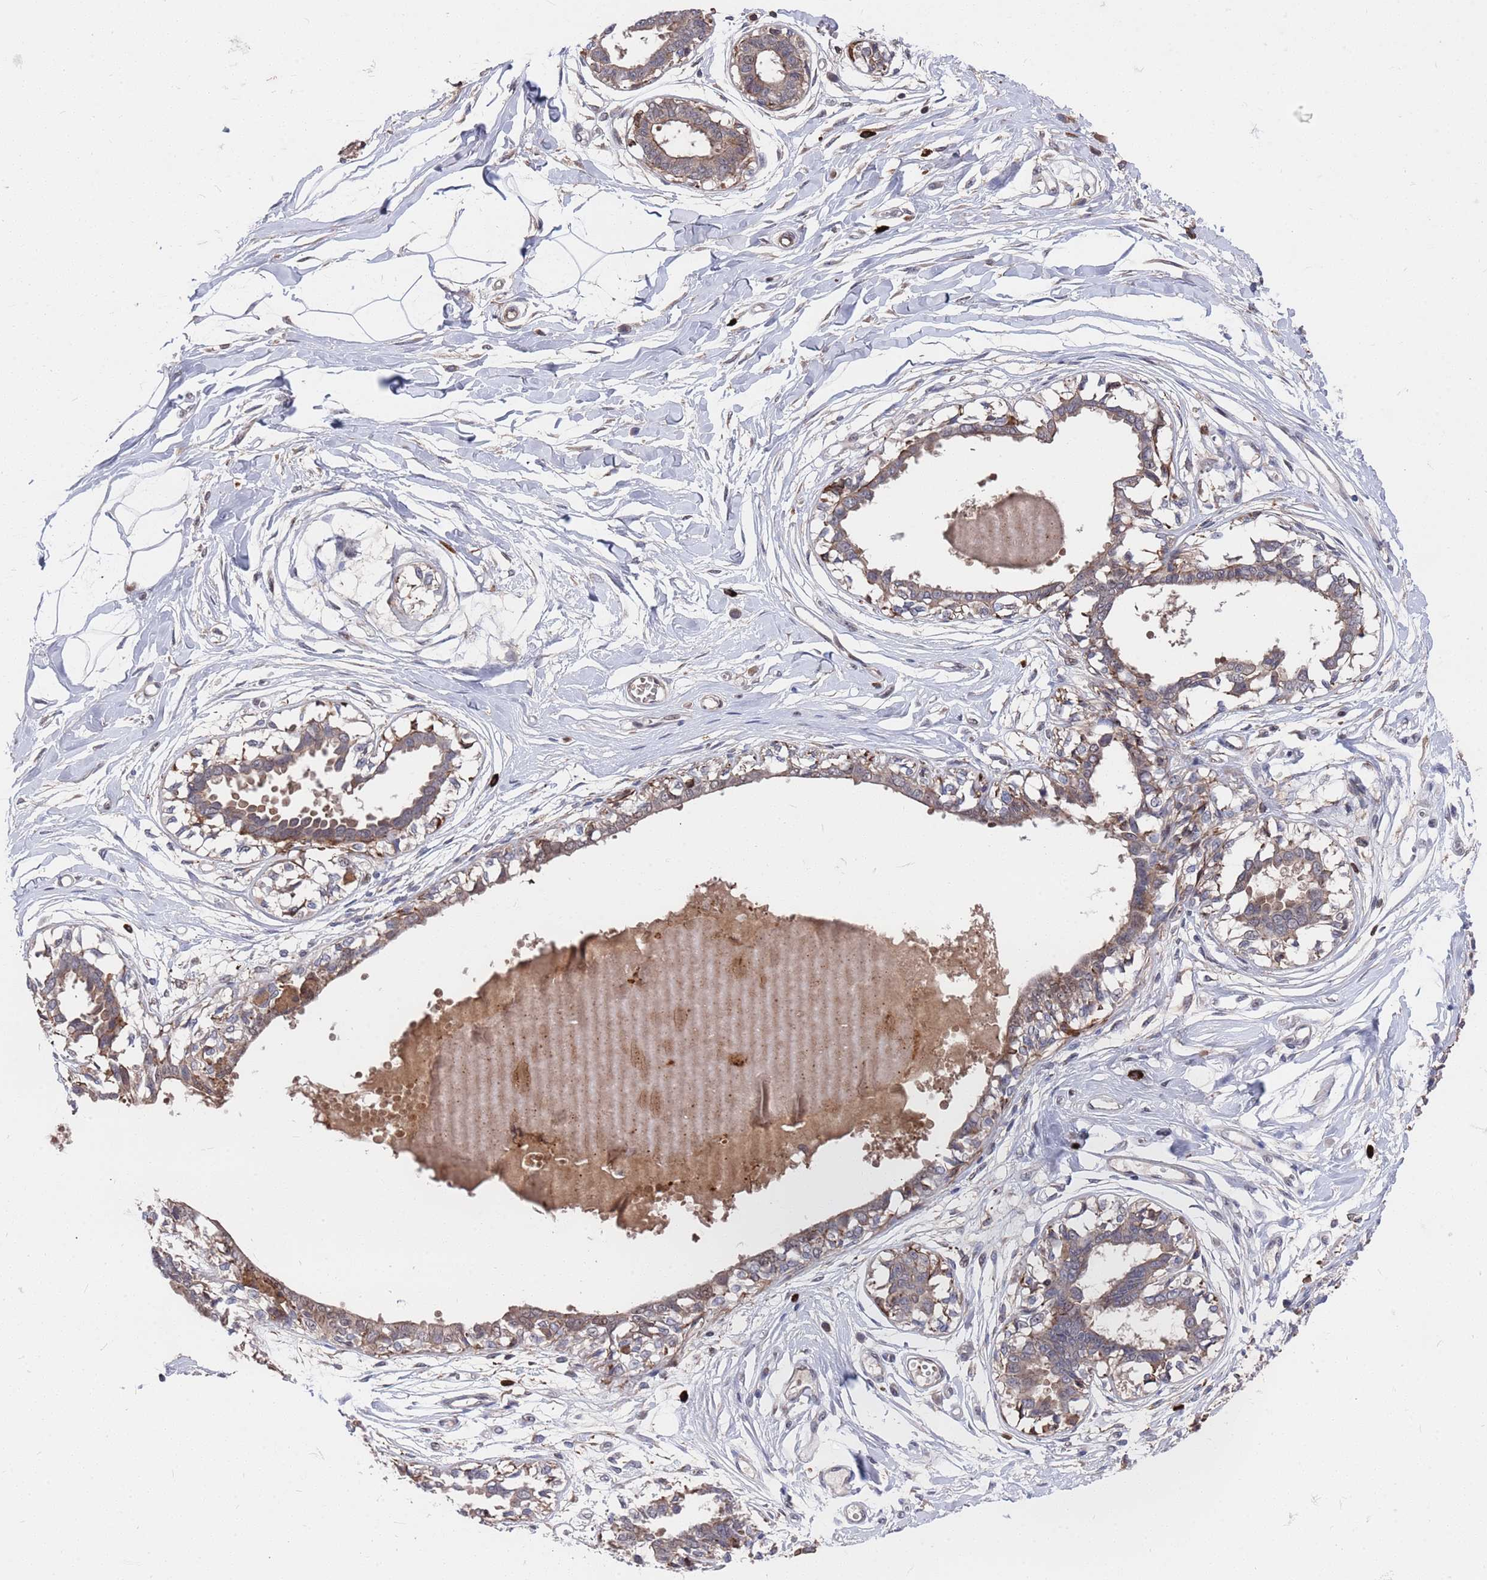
{"staining": {"intensity": "negative", "quantity": "none", "location": "none"}, "tissue": "breast", "cell_type": "Adipocytes", "image_type": "normal", "snomed": [{"axis": "morphology", "description": "Normal tissue, NOS"}, {"axis": "topography", "description": "Breast"}], "caption": "Immunohistochemistry (IHC) image of unremarkable human breast stained for a protein (brown), which shows no positivity in adipocytes.", "gene": "TMBIM6", "patient": {"sex": "female", "age": 45}}